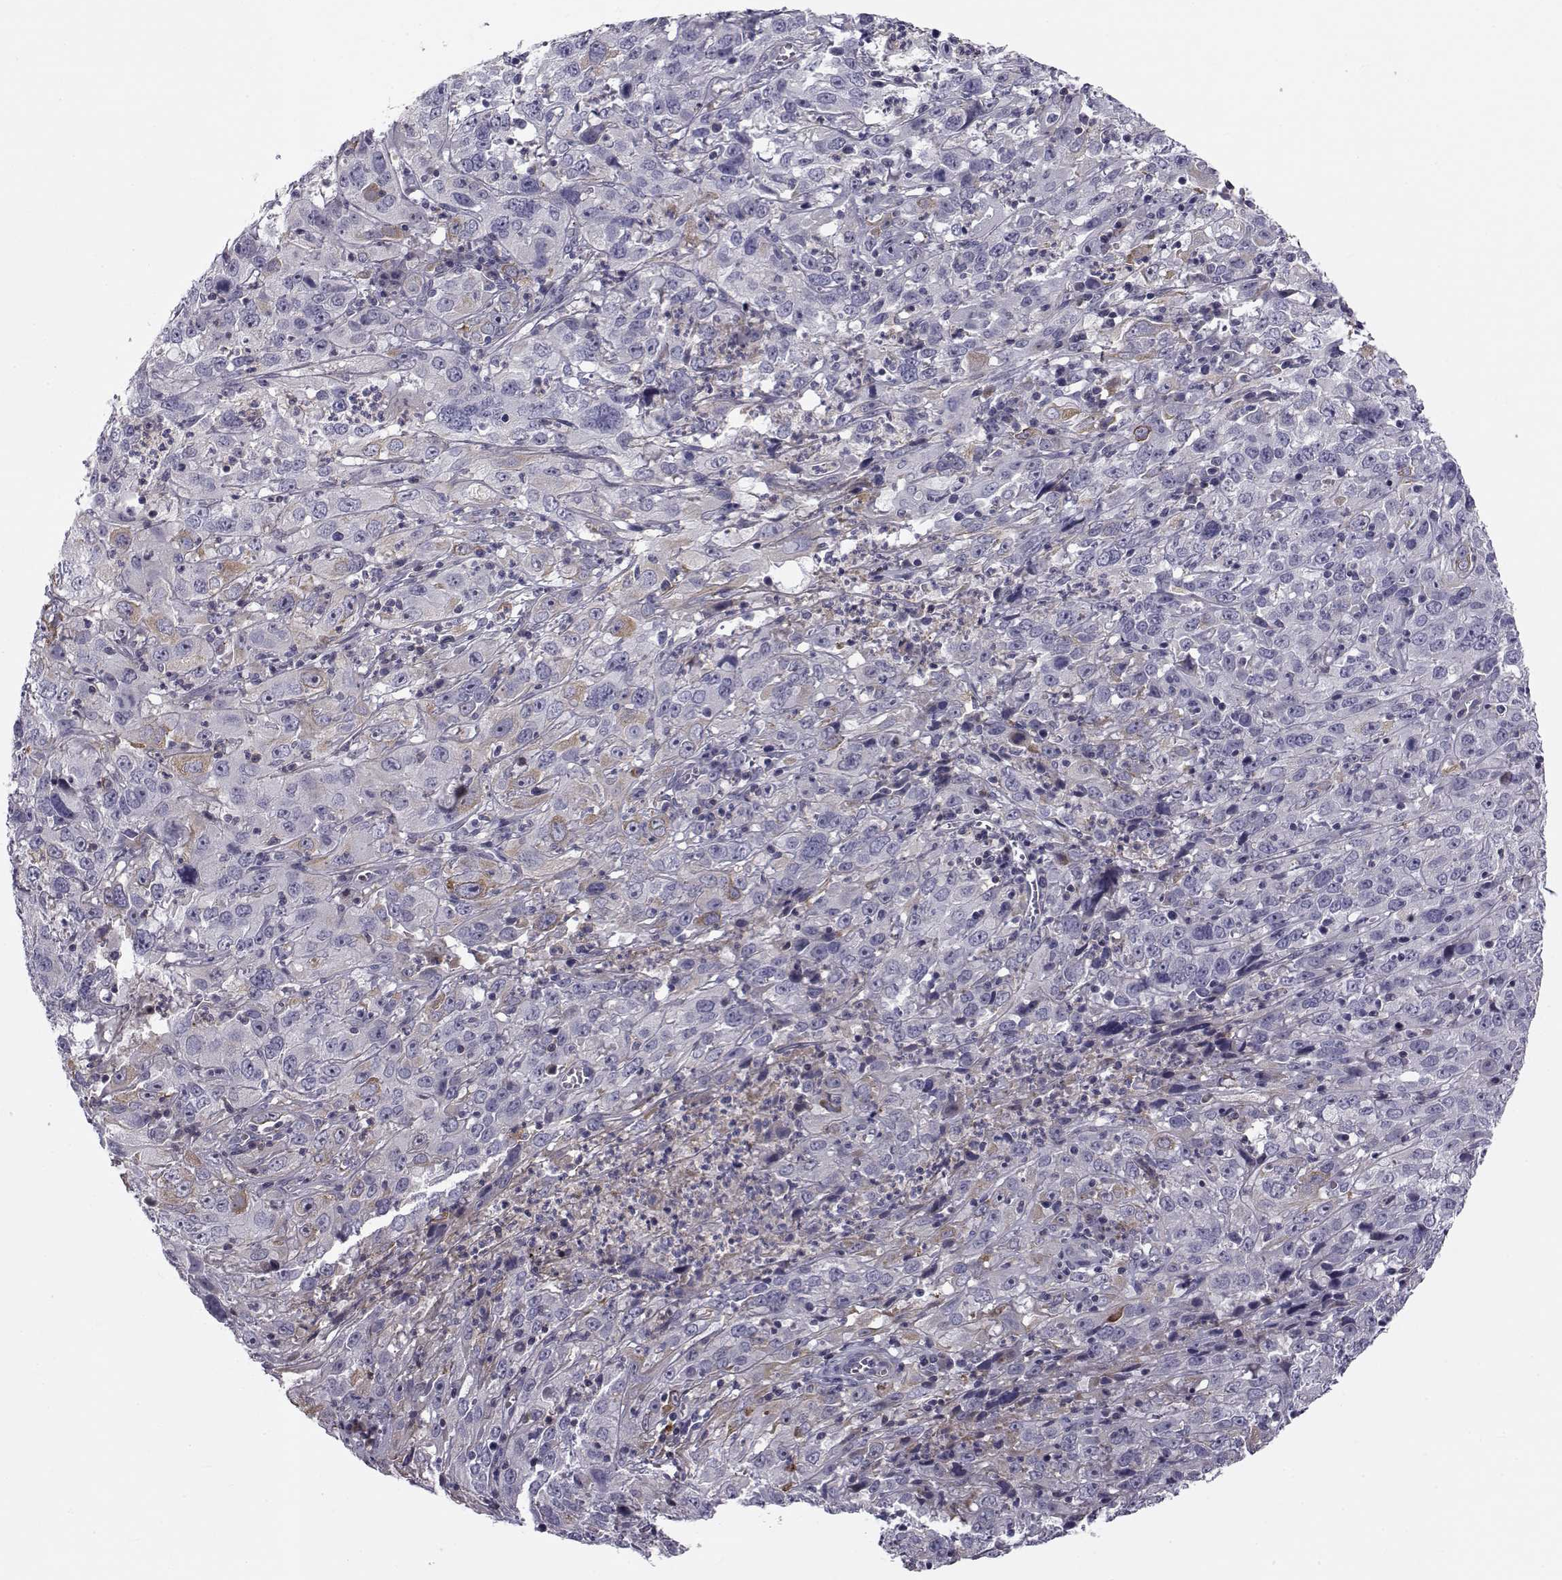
{"staining": {"intensity": "moderate", "quantity": "<25%", "location": "cytoplasmic/membranous"}, "tissue": "cervical cancer", "cell_type": "Tumor cells", "image_type": "cancer", "snomed": [{"axis": "morphology", "description": "Squamous cell carcinoma, NOS"}, {"axis": "topography", "description": "Cervix"}], "caption": "Protein staining displays moderate cytoplasmic/membranous expression in approximately <25% of tumor cells in cervical cancer (squamous cell carcinoma).", "gene": "LRRC27", "patient": {"sex": "female", "age": 32}}